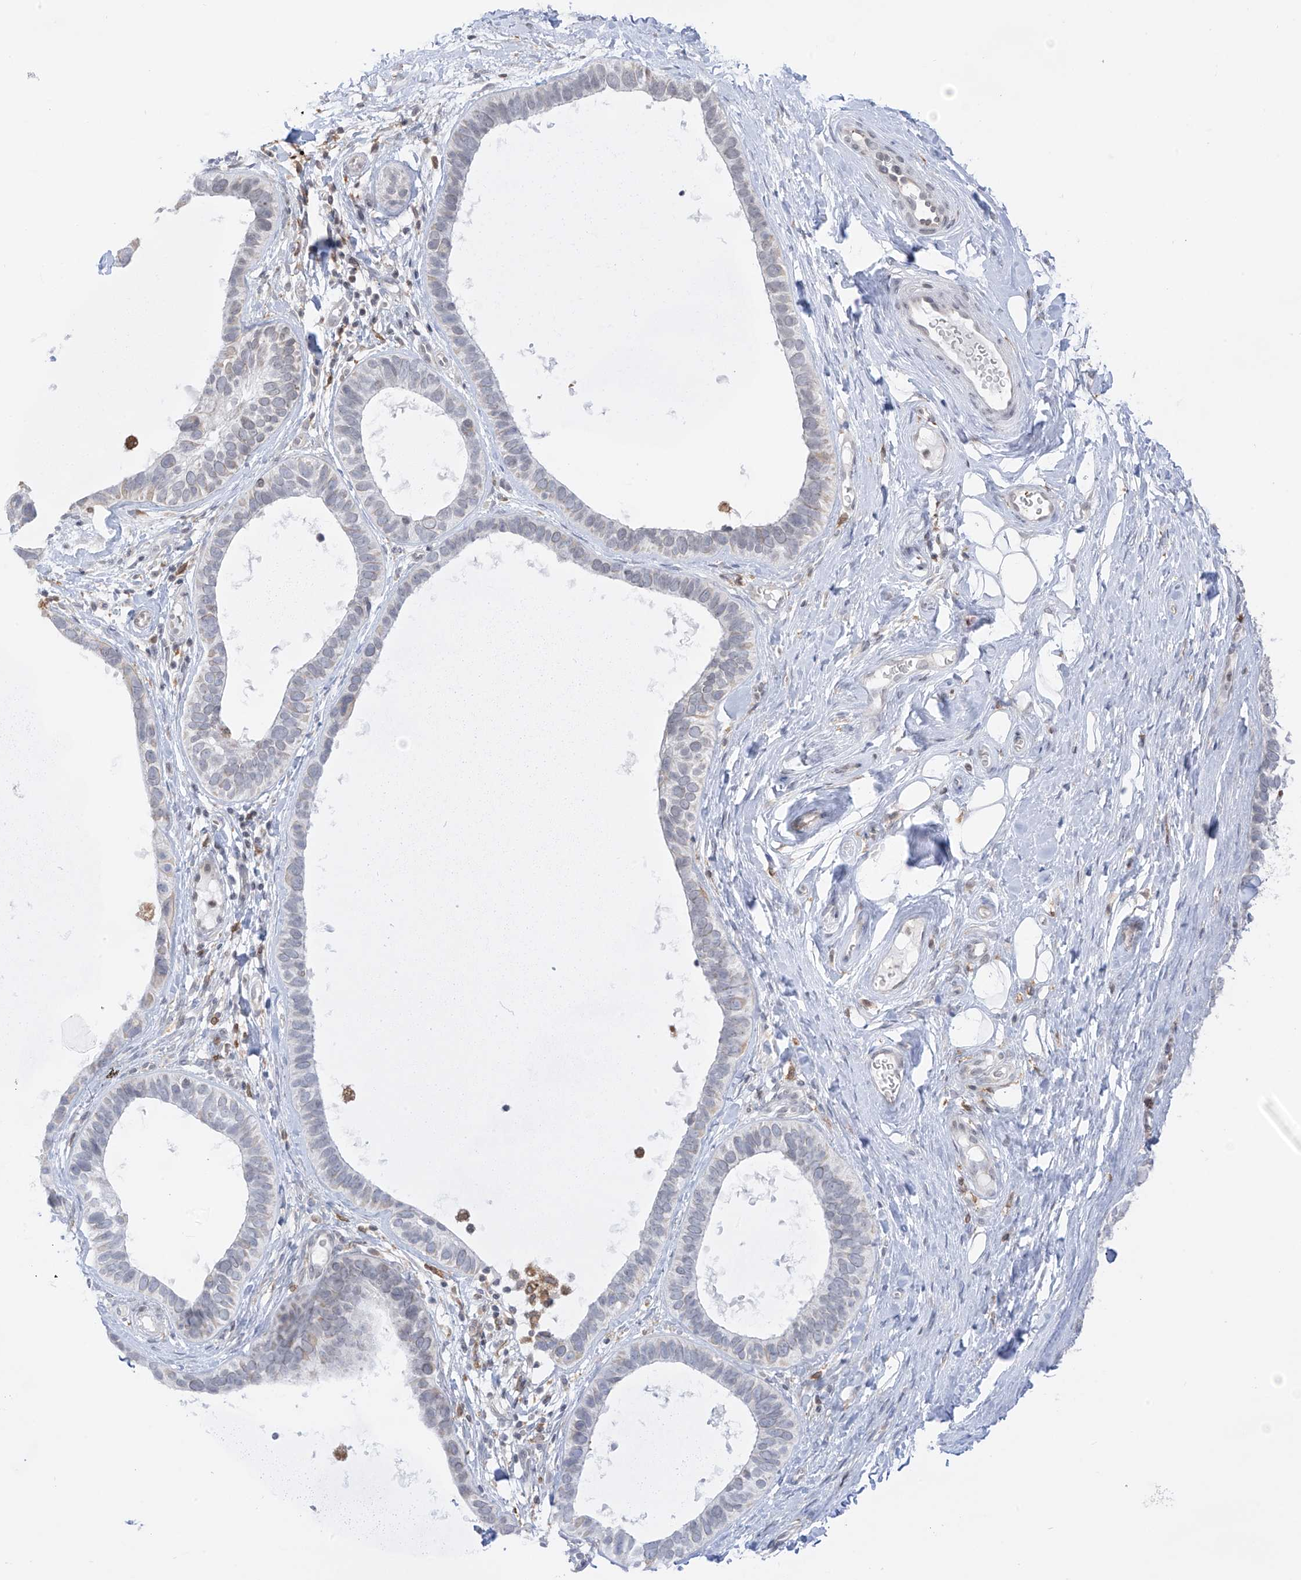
{"staining": {"intensity": "negative", "quantity": "none", "location": "none"}, "tissue": "skin cancer", "cell_type": "Tumor cells", "image_type": "cancer", "snomed": [{"axis": "morphology", "description": "Basal cell carcinoma"}, {"axis": "topography", "description": "Skin"}], "caption": "An image of human skin basal cell carcinoma is negative for staining in tumor cells.", "gene": "TBXAS1", "patient": {"sex": "male", "age": 62}}